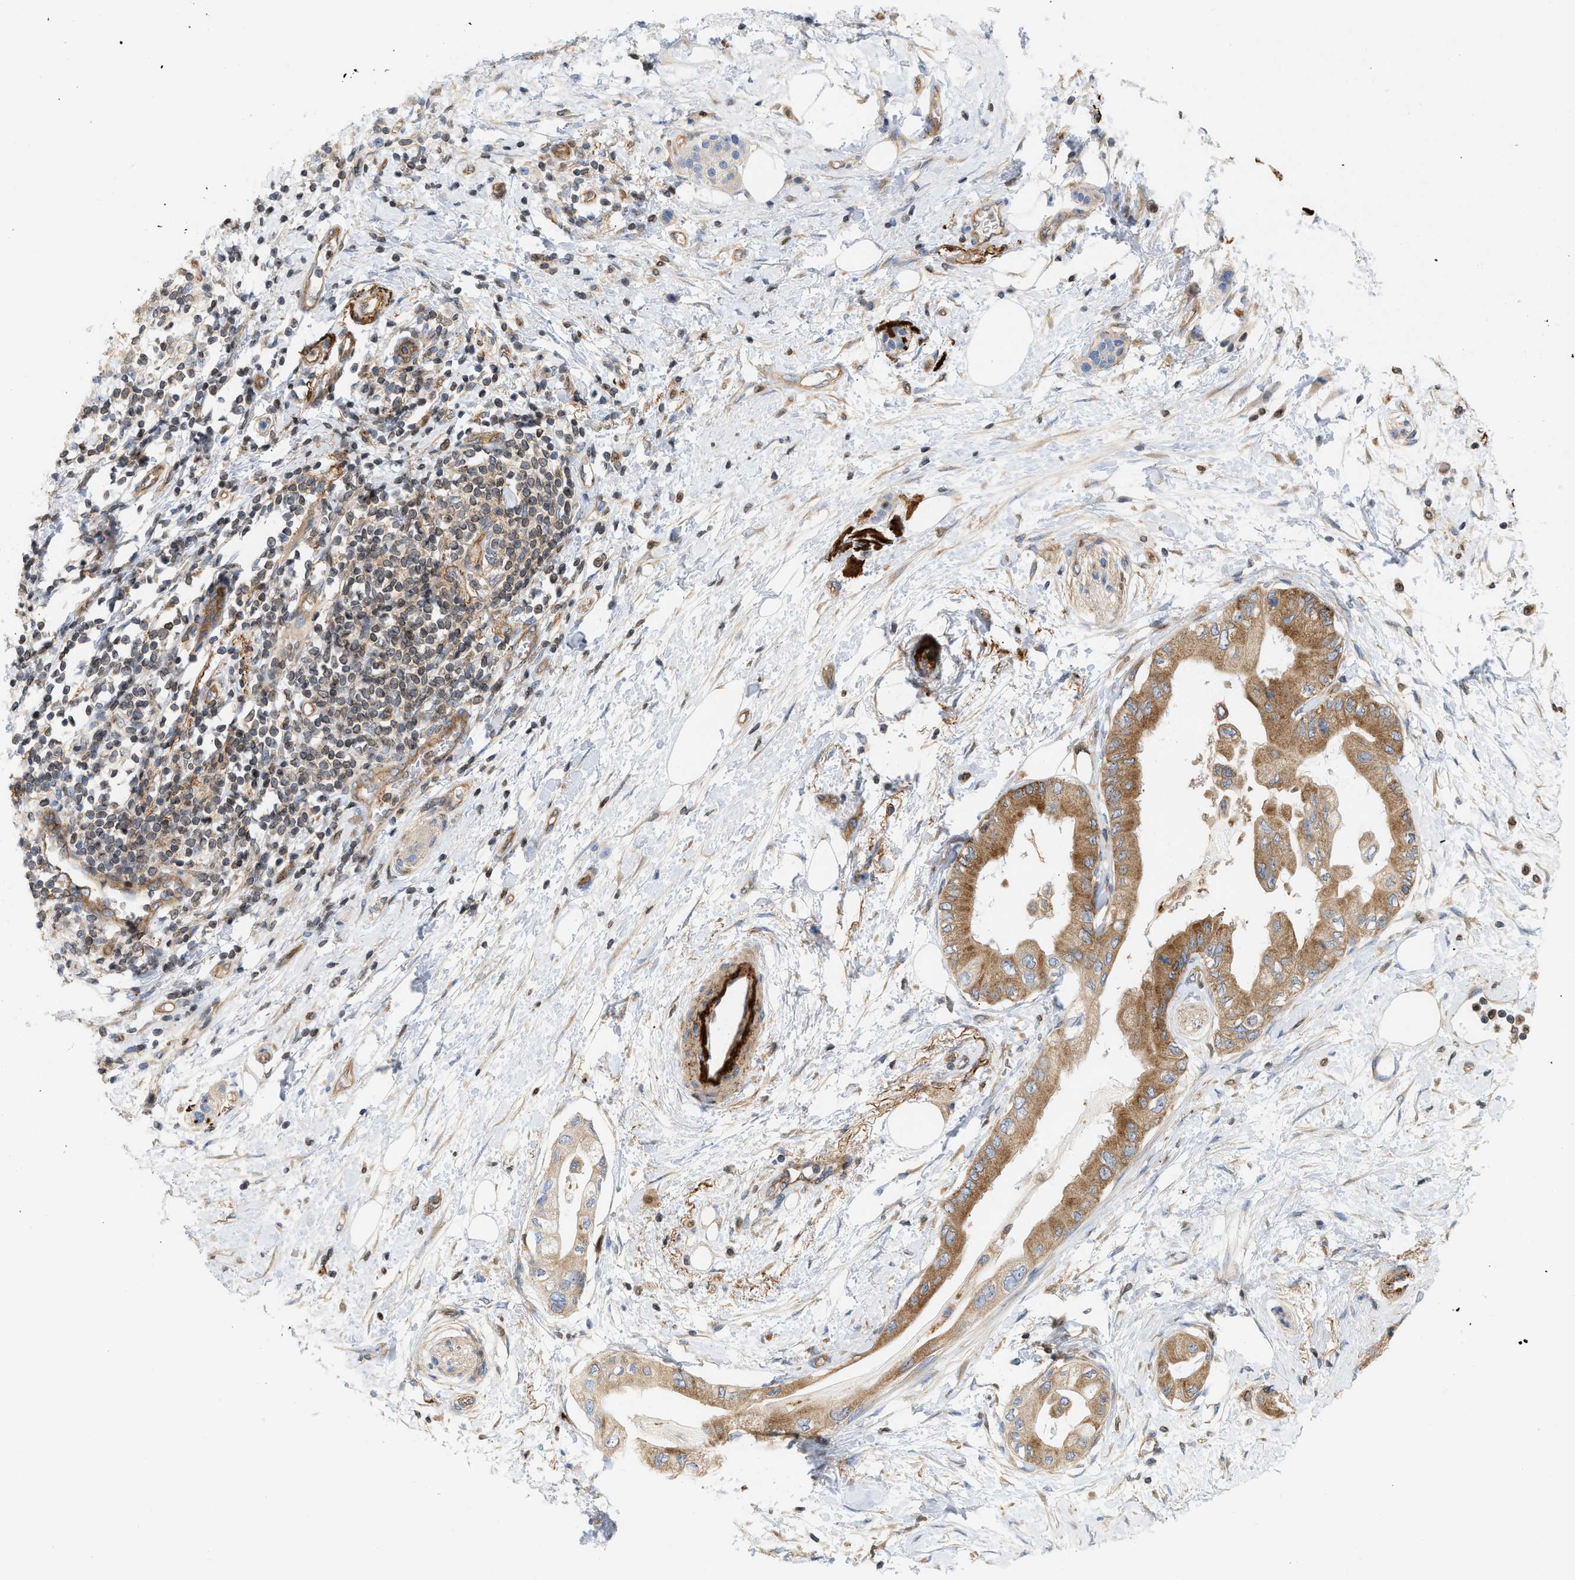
{"staining": {"intensity": "moderate", "quantity": ">75%", "location": "cytoplasmic/membranous"}, "tissue": "pancreatic cancer", "cell_type": "Tumor cells", "image_type": "cancer", "snomed": [{"axis": "morphology", "description": "Normal tissue, NOS"}, {"axis": "morphology", "description": "Adenocarcinoma, NOS"}, {"axis": "topography", "description": "Pancreas"}, {"axis": "topography", "description": "Duodenum"}], "caption": "Tumor cells exhibit medium levels of moderate cytoplasmic/membranous expression in approximately >75% of cells in human pancreatic adenocarcinoma.", "gene": "STRN", "patient": {"sex": "female", "age": 60}}